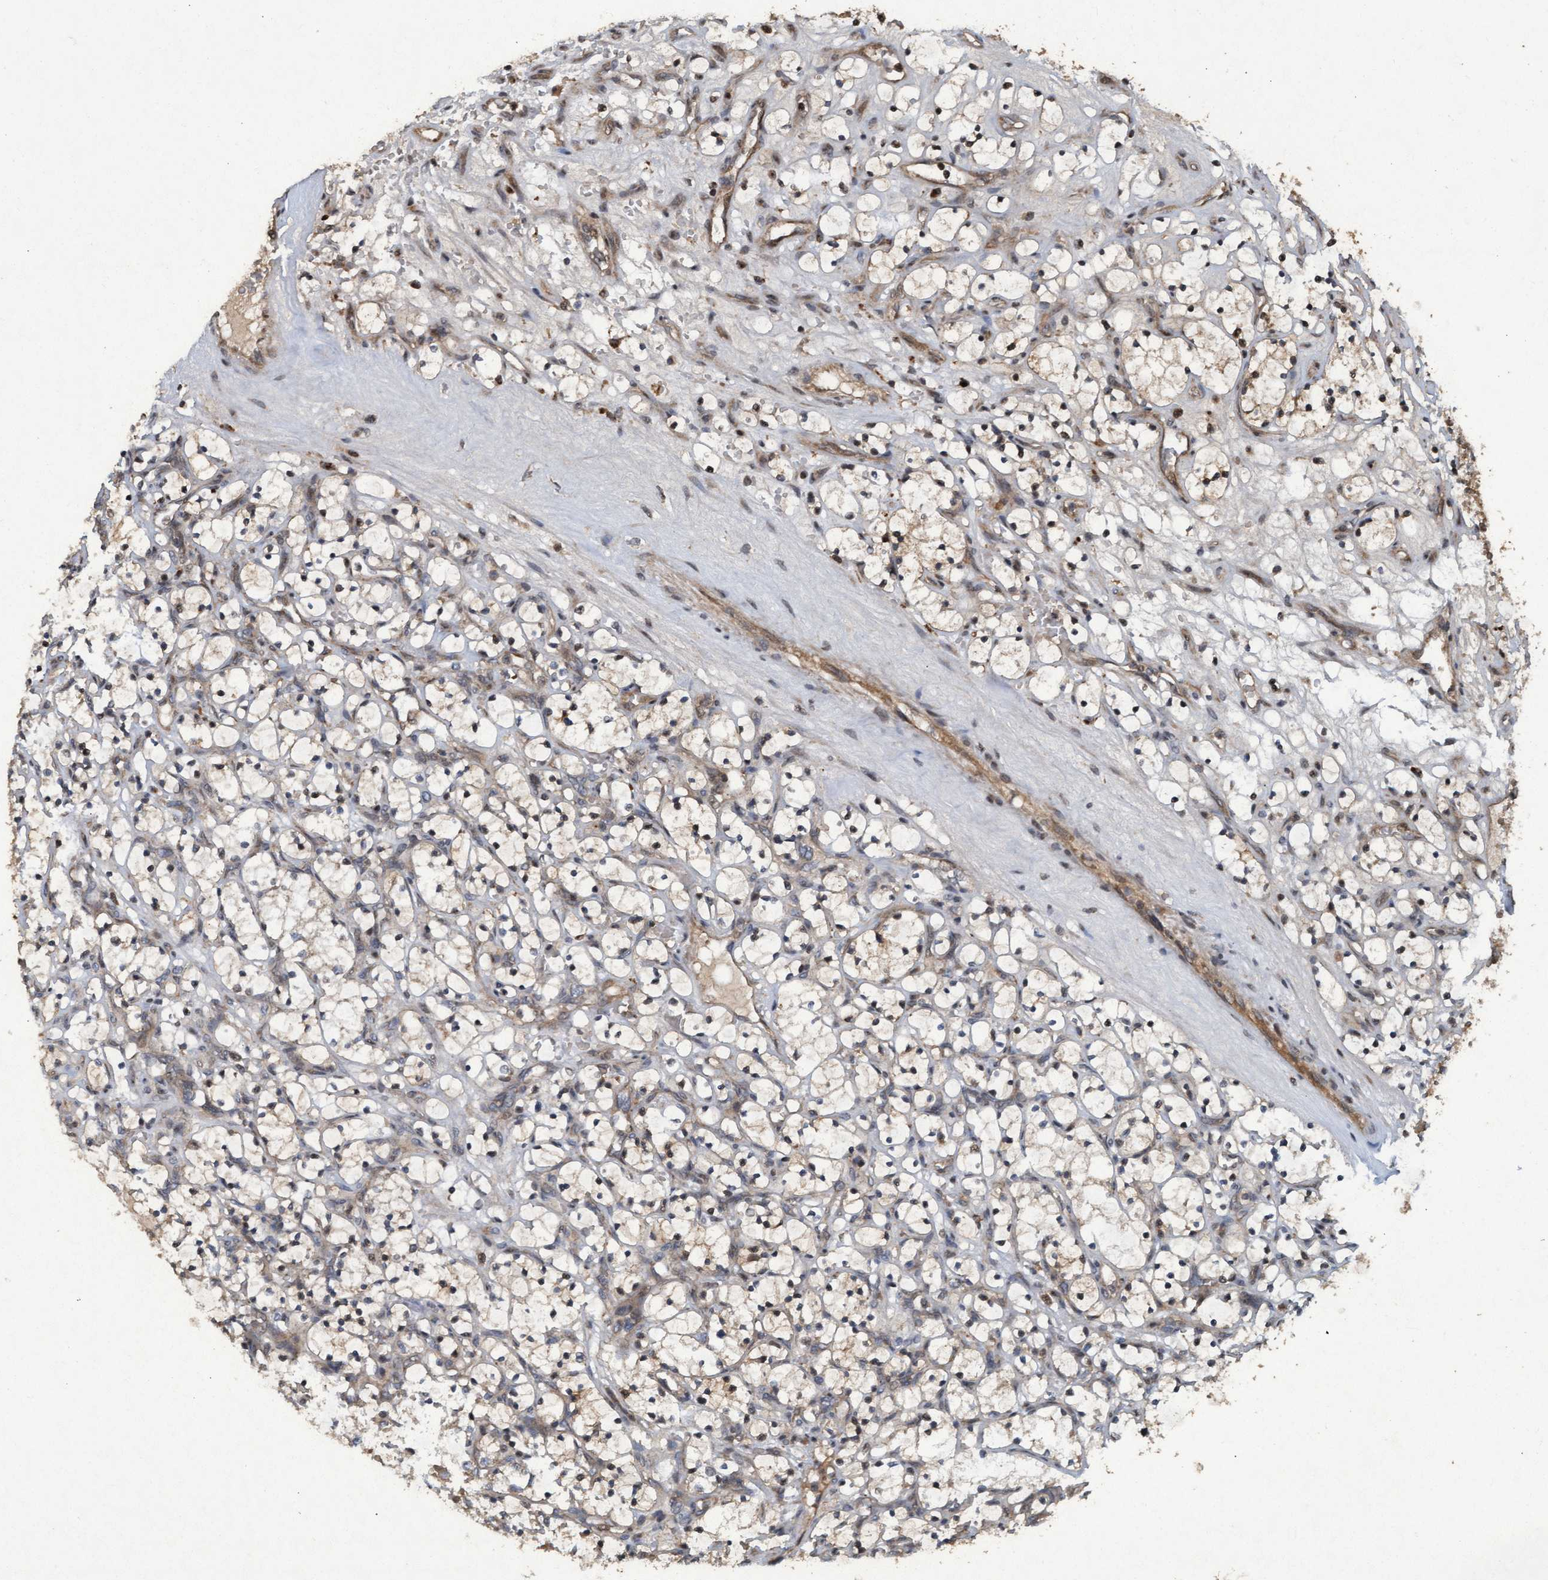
{"staining": {"intensity": "weak", "quantity": "25%-75%", "location": "cytoplasmic/membranous"}, "tissue": "renal cancer", "cell_type": "Tumor cells", "image_type": "cancer", "snomed": [{"axis": "morphology", "description": "Adenocarcinoma, NOS"}, {"axis": "topography", "description": "Kidney"}], "caption": "An IHC image of neoplastic tissue is shown. Protein staining in brown labels weak cytoplasmic/membranous positivity in renal cancer (adenocarcinoma) within tumor cells.", "gene": "KCNC2", "patient": {"sex": "female", "age": 69}}